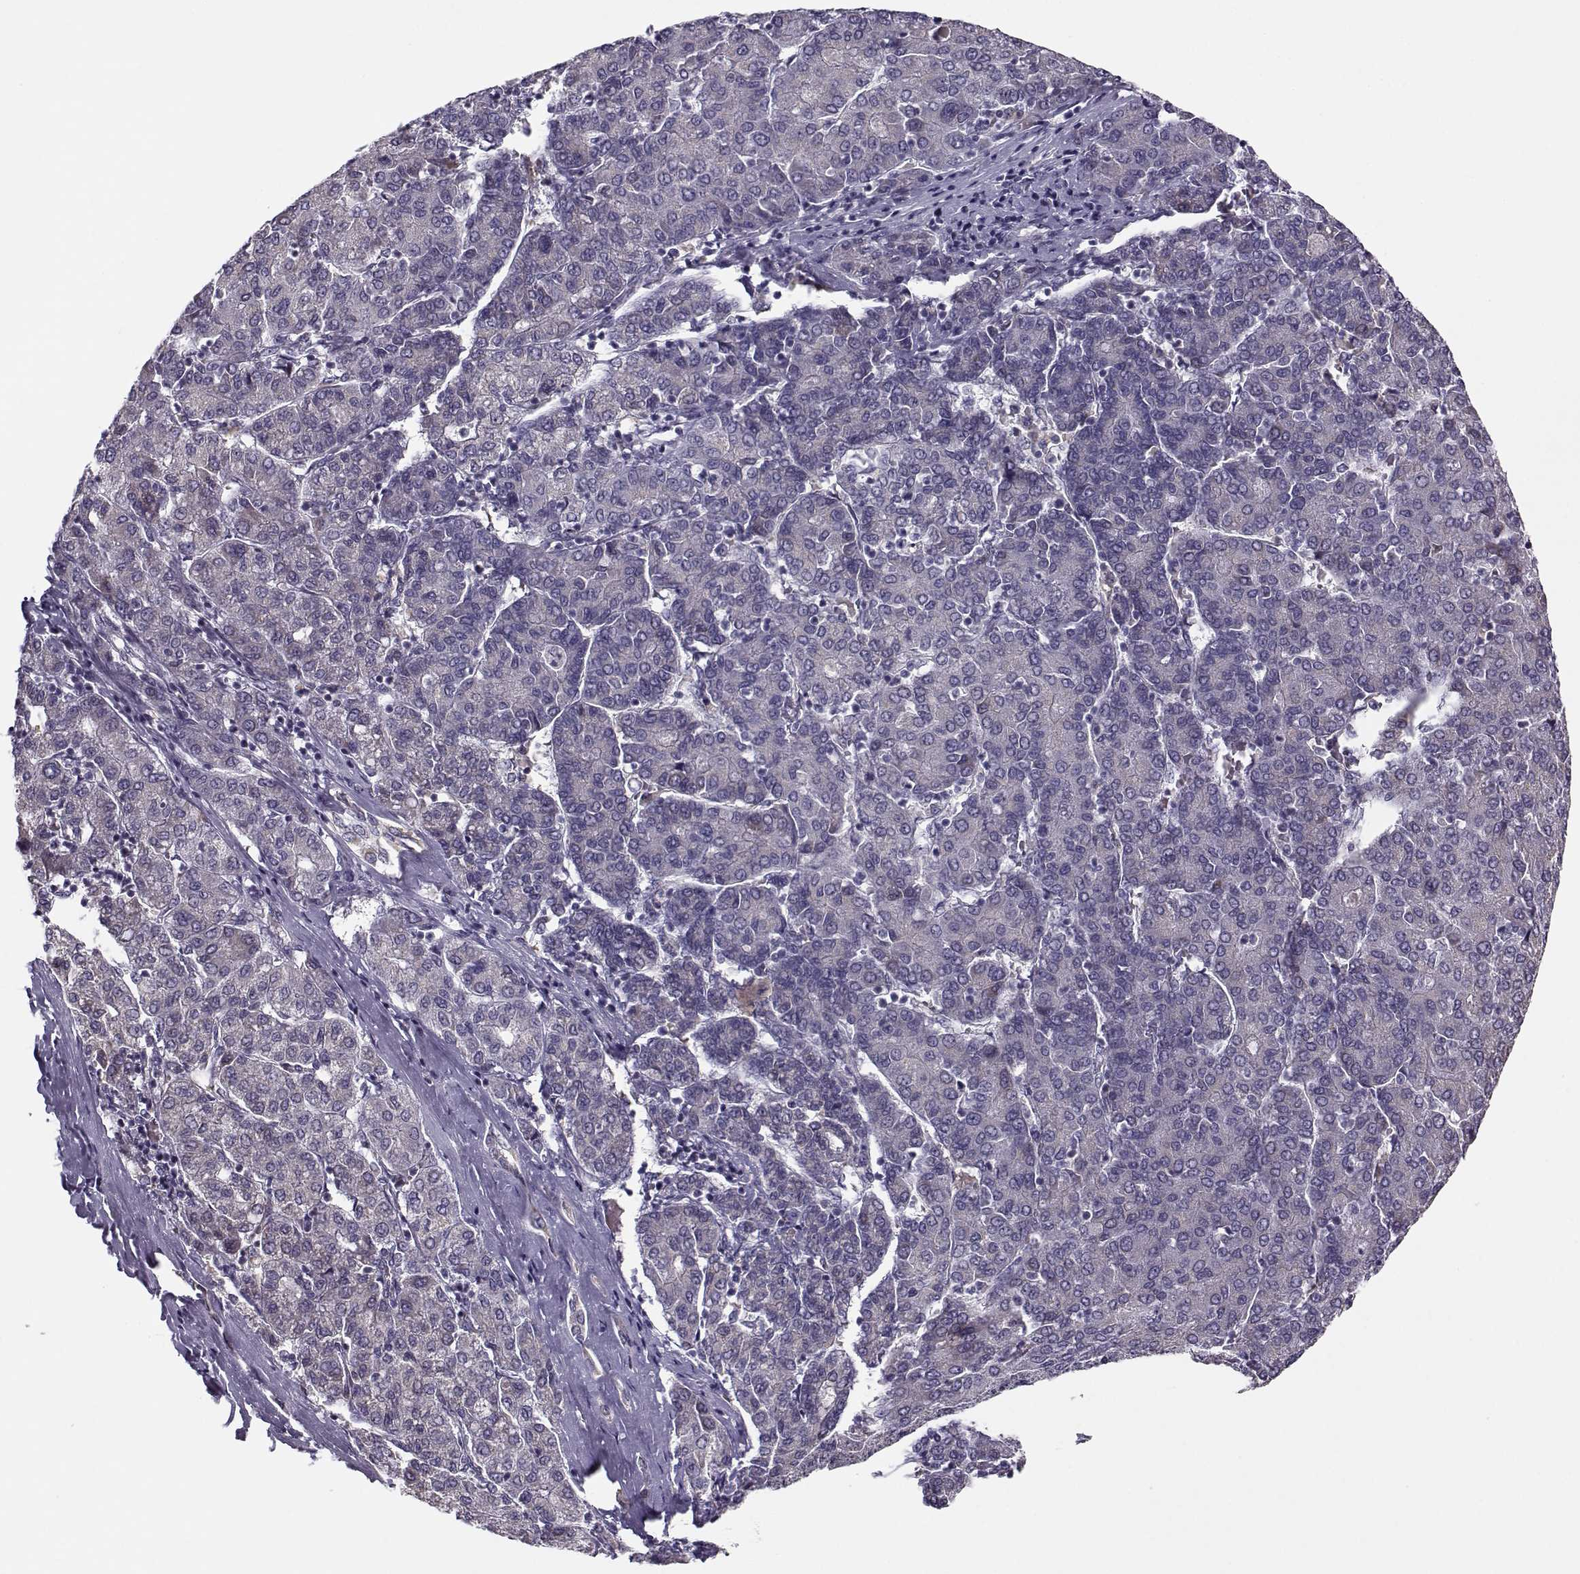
{"staining": {"intensity": "negative", "quantity": "none", "location": "none"}, "tissue": "liver cancer", "cell_type": "Tumor cells", "image_type": "cancer", "snomed": [{"axis": "morphology", "description": "Carcinoma, Hepatocellular, NOS"}, {"axis": "topography", "description": "Liver"}], "caption": "DAB immunohistochemical staining of liver cancer exhibits no significant expression in tumor cells.", "gene": "SLC4A5", "patient": {"sex": "male", "age": 65}}